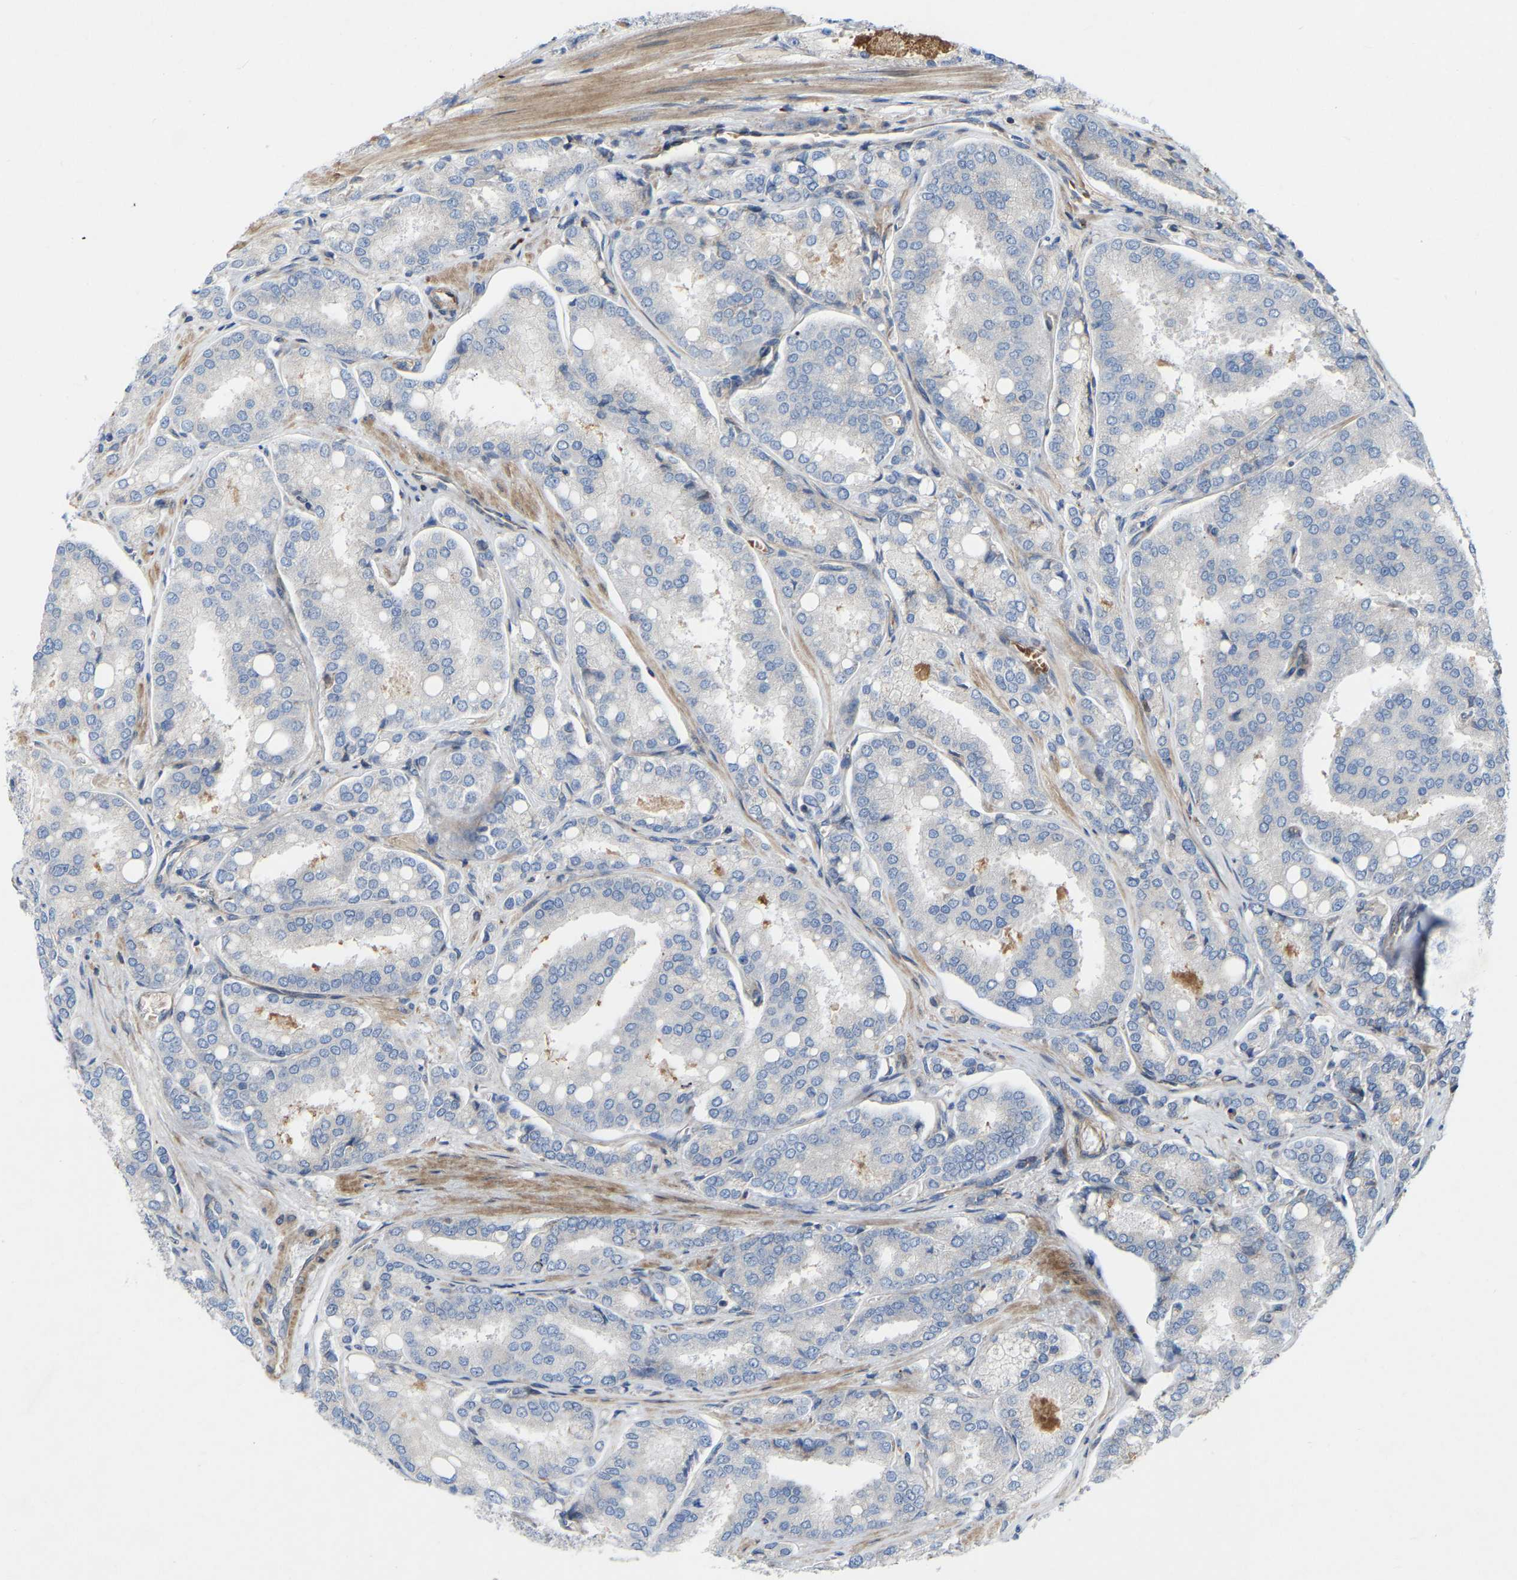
{"staining": {"intensity": "negative", "quantity": "none", "location": "none"}, "tissue": "prostate cancer", "cell_type": "Tumor cells", "image_type": "cancer", "snomed": [{"axis": "morphology", "description": "Adenocarcinoma, High grade"}, {"axis": "topography", "description": "Prostate"}], "caption": "Immunohistochemistry histopathology image of human adenocarcinoma (high-grade) (prostate) stained for a protein (brown), which shows no positivity in tumor cells.", "gene": "TOR1B", "patient": {"sex": "male", "age": 50}}